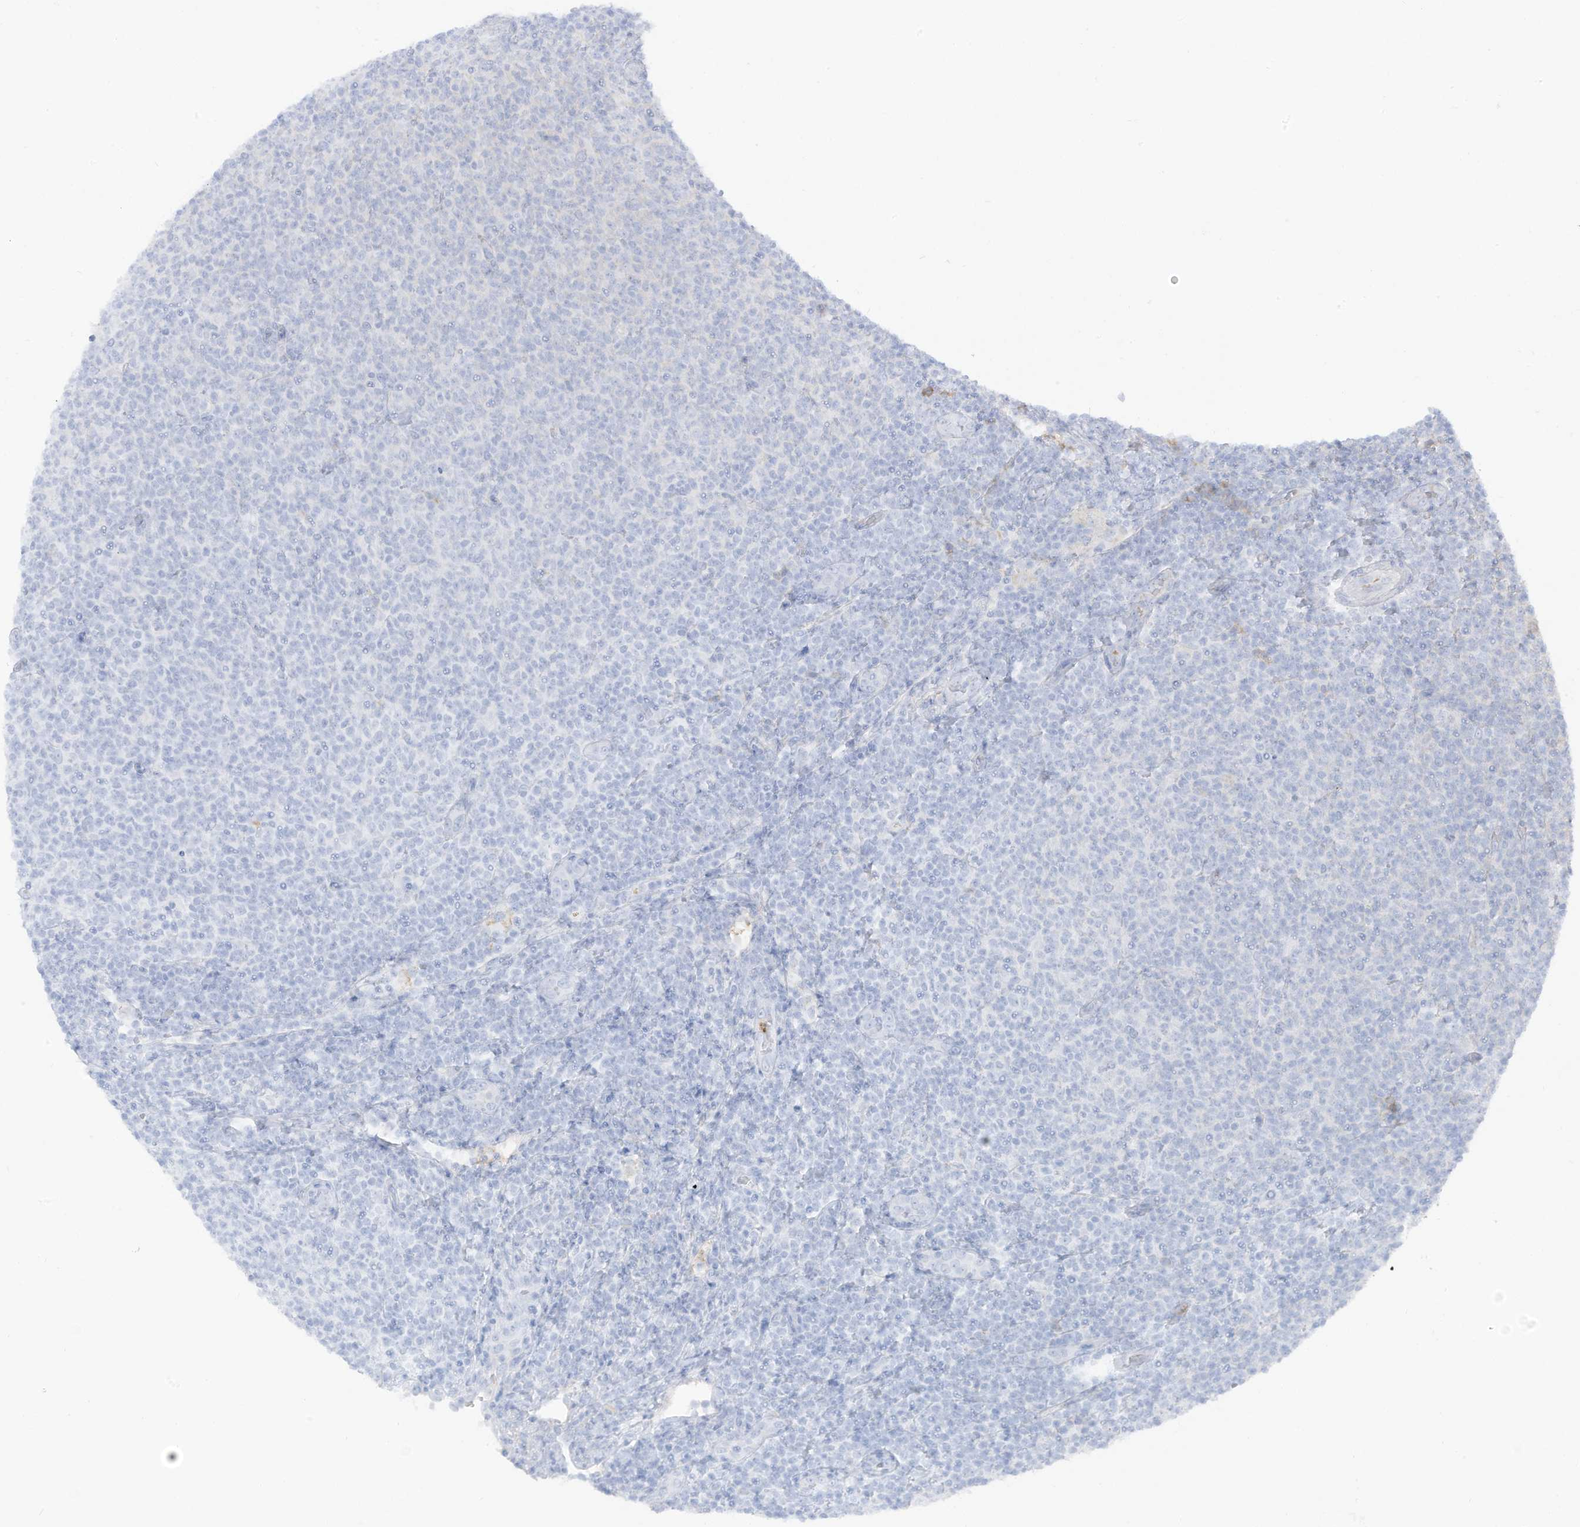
{"staining": {"intensity": "negative", "quantity": "none", "location": "none"}, "tissue": "lymphoma", "cell_type": "Tumor cells", "image_type": "cancer", "snomed": [{"axis": "morphology", "description": "Malignant lymphoma, non-Hodgkin's type, Low grade"}, {"axis": "topography", "description": "Lymph node"}], "caption": "Immunohistochemistry (IHC) of human low-grade malignant lymphoma, non-Hodgkin's type demonstrates no positivity in tumor cells. (Stains: DAB immunohistochemistry with hematoxylin counter stain, Microscopy: brightfield microscopy at high magnification).", "gene": "HSD17B13", "patient": {"sex": "male", "age": 66}}